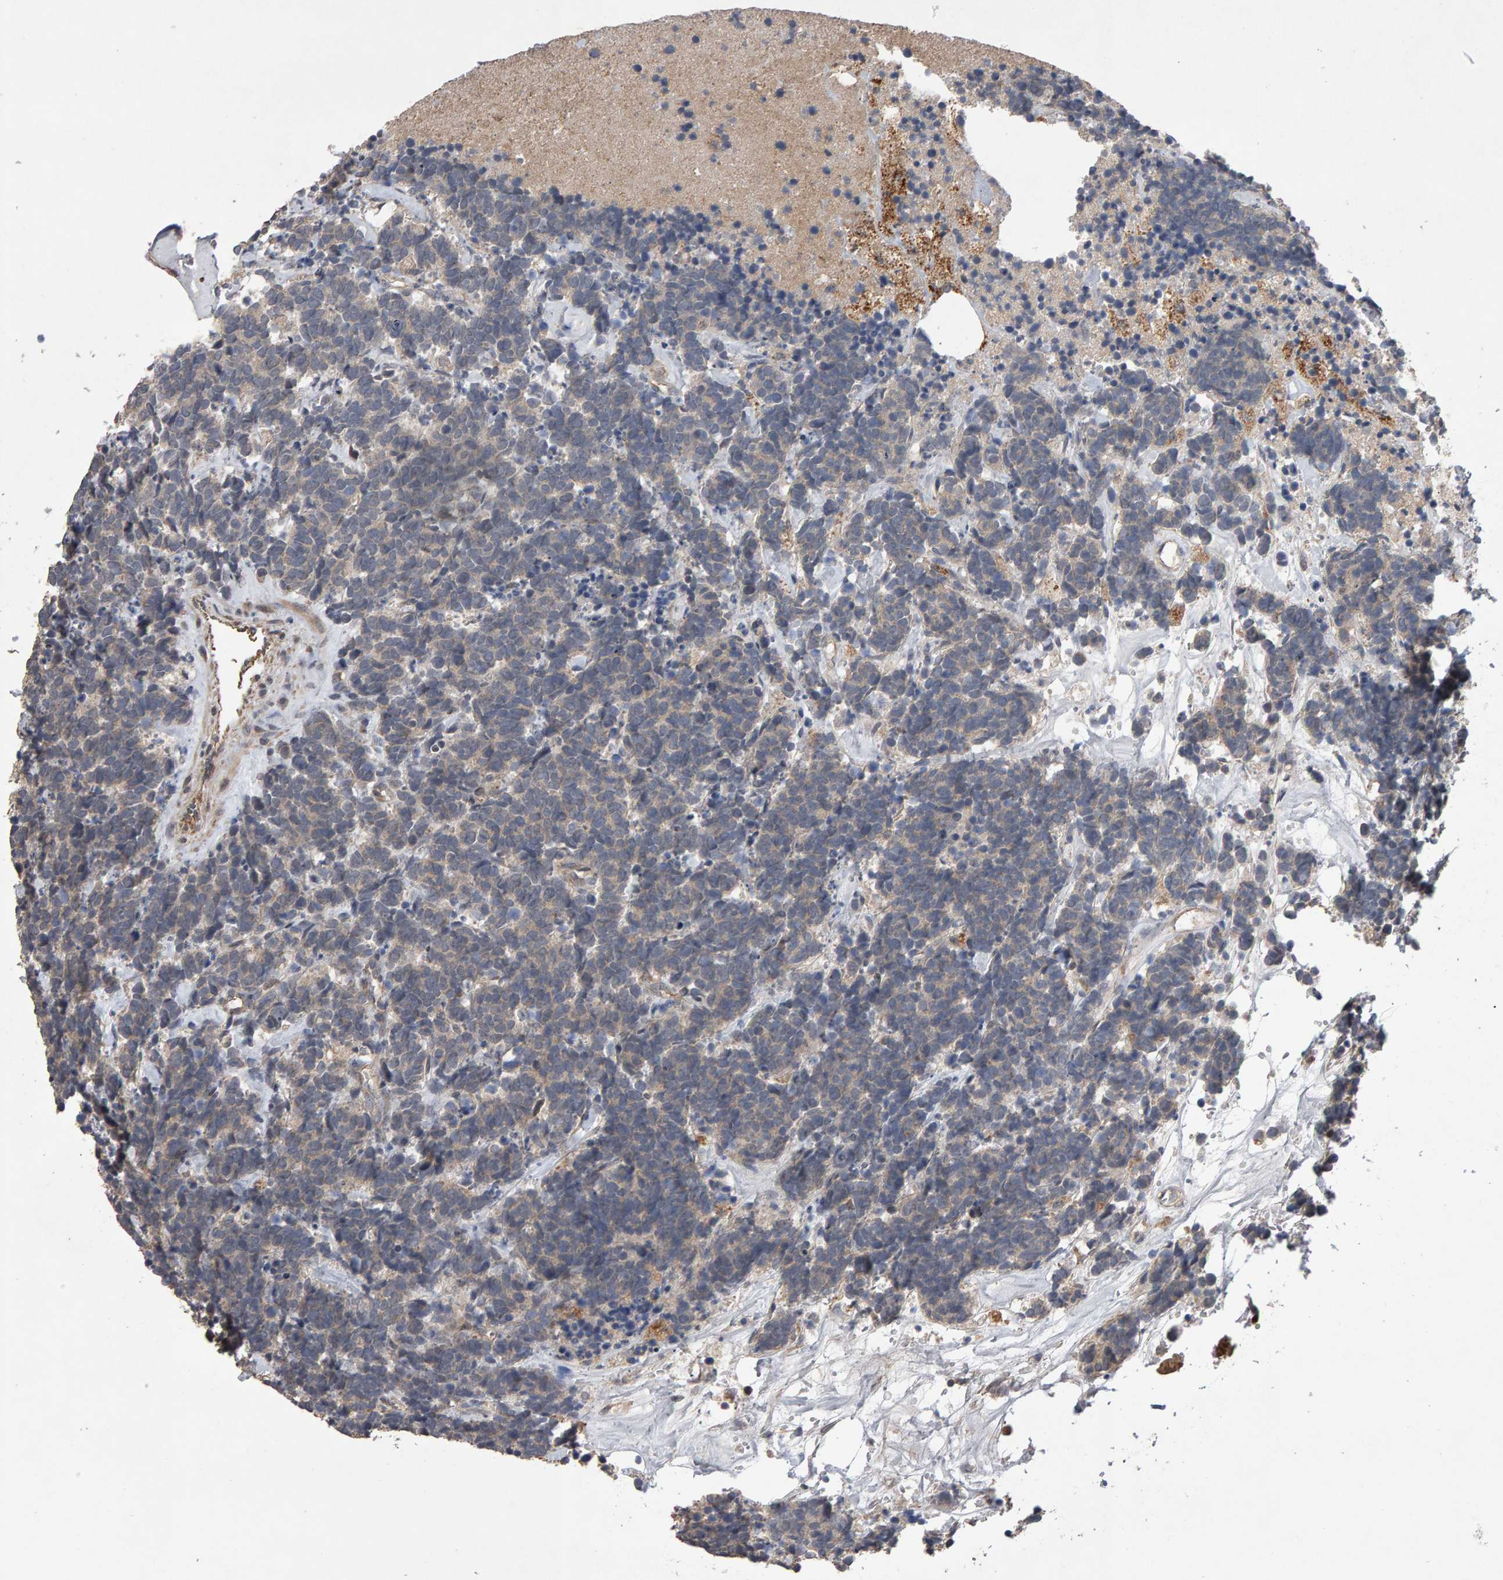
{"staining": {"intensity": "weak", "quantity": ">75%", "location": "cytoplasmic/membranous"}, "tissue": "carcinoid", "cell_type": "Tumor cells", "image_type": "cancer", "snomed": [{"axis": "morphology", "description": "Carcinoma, NOS"}, {"axis": "morphology", "description": "Carcinoid, malignant, NOS"}, {"axis": "topography", "description": "Urinary bladder"}], "caption": "High-magnification brightfield microscopy of carcinoma stained with DAB (brown) and counterstained with hematoxylin (blue). tumor cells exhibit weak cytoplasmic/membranous positivity is appreciated in approximately>75% of cells.", "gene": "COASY", "patient": {"sex": "male", "age": 57}}